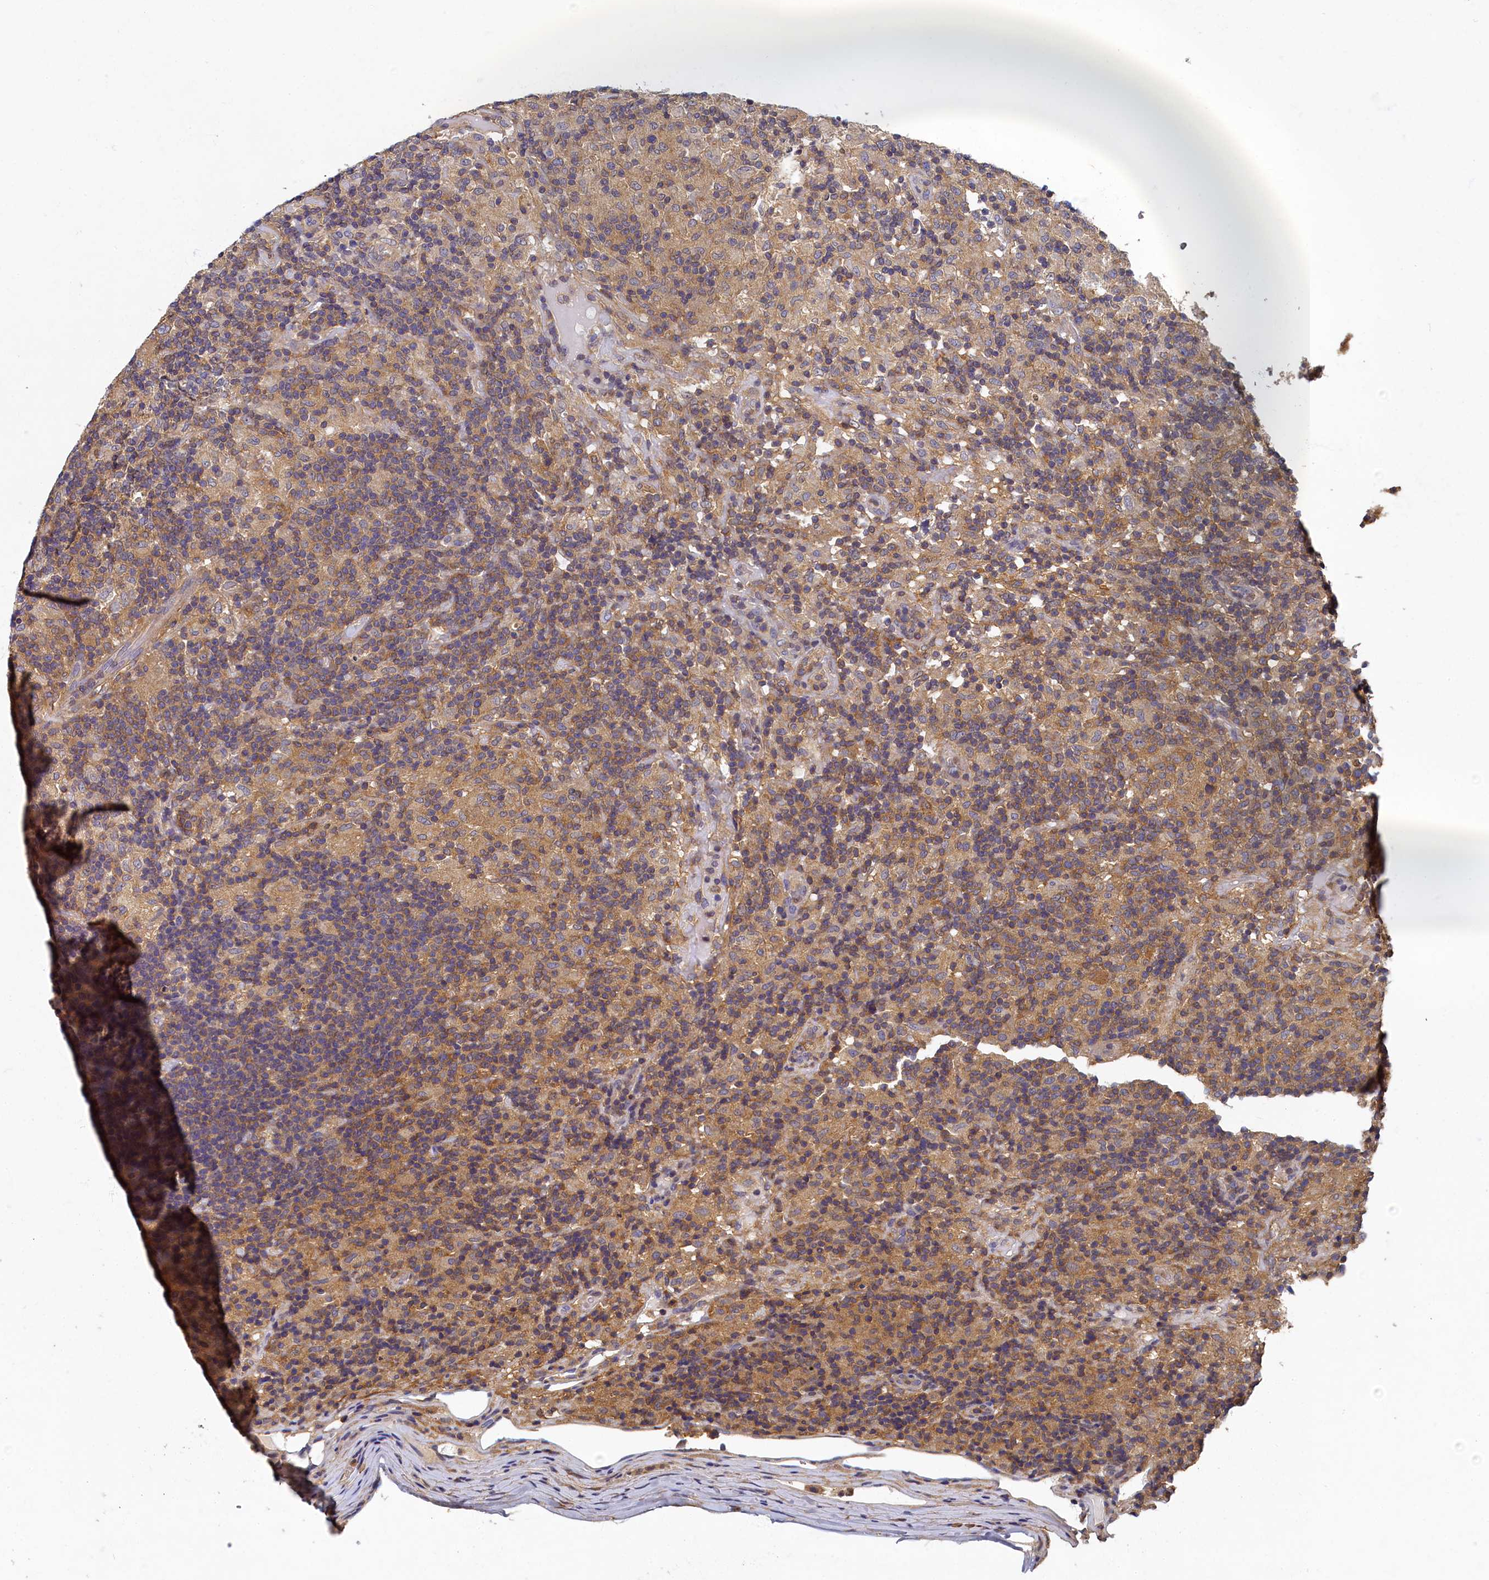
{"staining": {"intensity": "weak", "quantity": ">75%", "location": "cytoplasmic/membranous"}, "tissue": "lymphoma", "cell_type": "Tumor cells", "image_type": "cancer", "snomed": [{"axis": "morphology", "description": "Hodgkin's disease, NOS"}, {"axis": "topography", "description": "Lymph node"}], "caption": "Lymphoma tissue shows weak cytoplasmic/membranous expression in about >75% of tumor cells (DAB IHC with brightfield microscopy, high magnification).", "gene": "TBCB", "patient": {"sex": "male", "age": 70}}